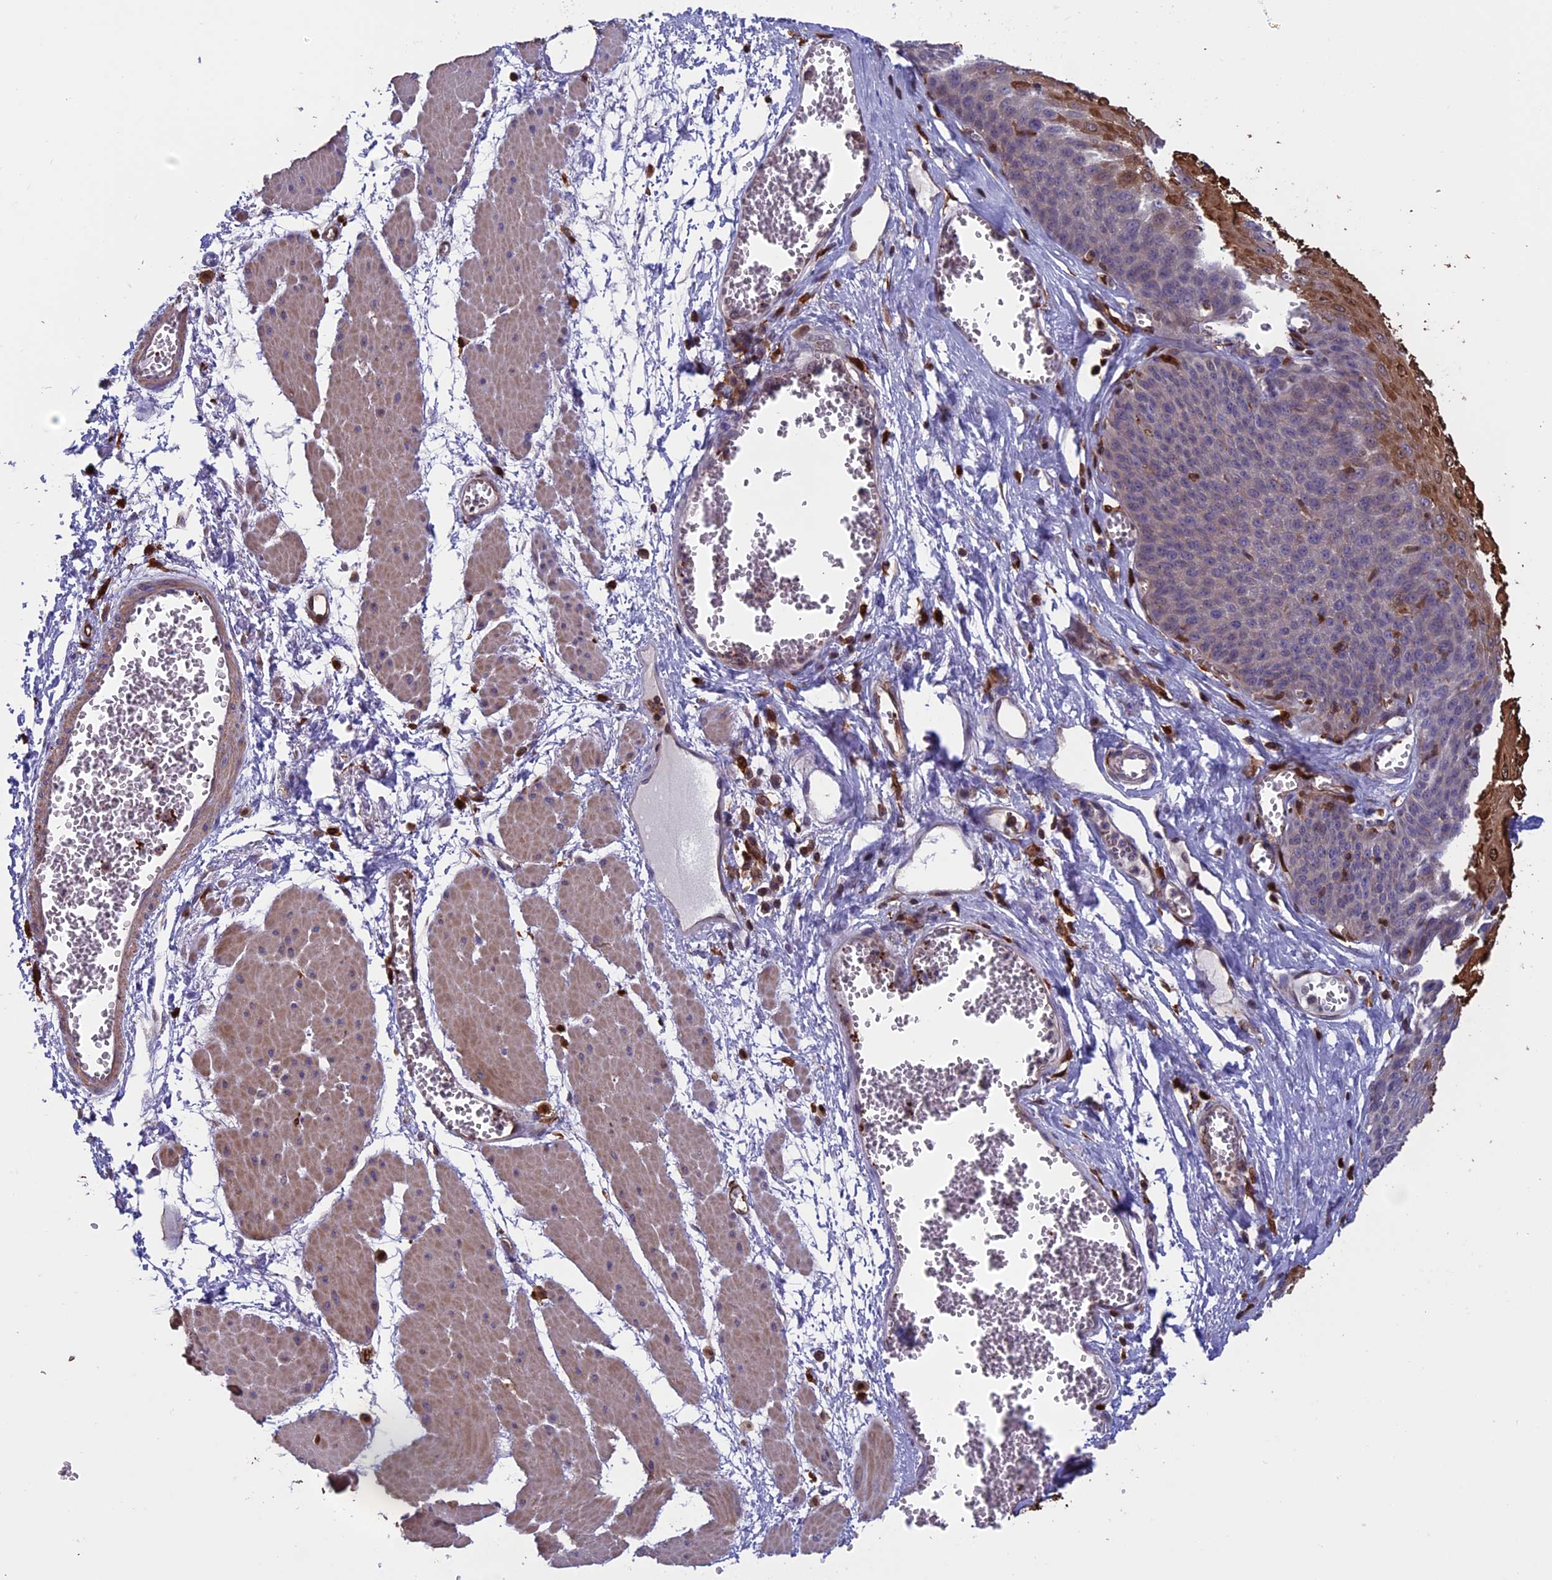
{"staining": {"intensity": "moderate", "quantity": "25%-75%", "location": "cytoplasmic/membranous,nuclear"}, "tissue": "esophagus", "cell_type": "Squamous epithelial cells", "image_type": "normal", "snomed": [{"axis": "morphology", "description": "Normal tissue, NOS"}, {"axis": "topography", "description": "Esophagus"}], "caption": "IHC (DAB (3,3'-diaminobenzidine)) staining of benign human esophagus demonstrates moderate cytoplasmic/membranous,nuclear protein positivity in about 25%-75% of squamous epithelial cells. Using DAB (brown) and hematoxylin (blue) stains, captured at high magnification using brightfield microscopy.", "gene": "ARHGAP18", "patient": {"sex": "male", "age": 60}}